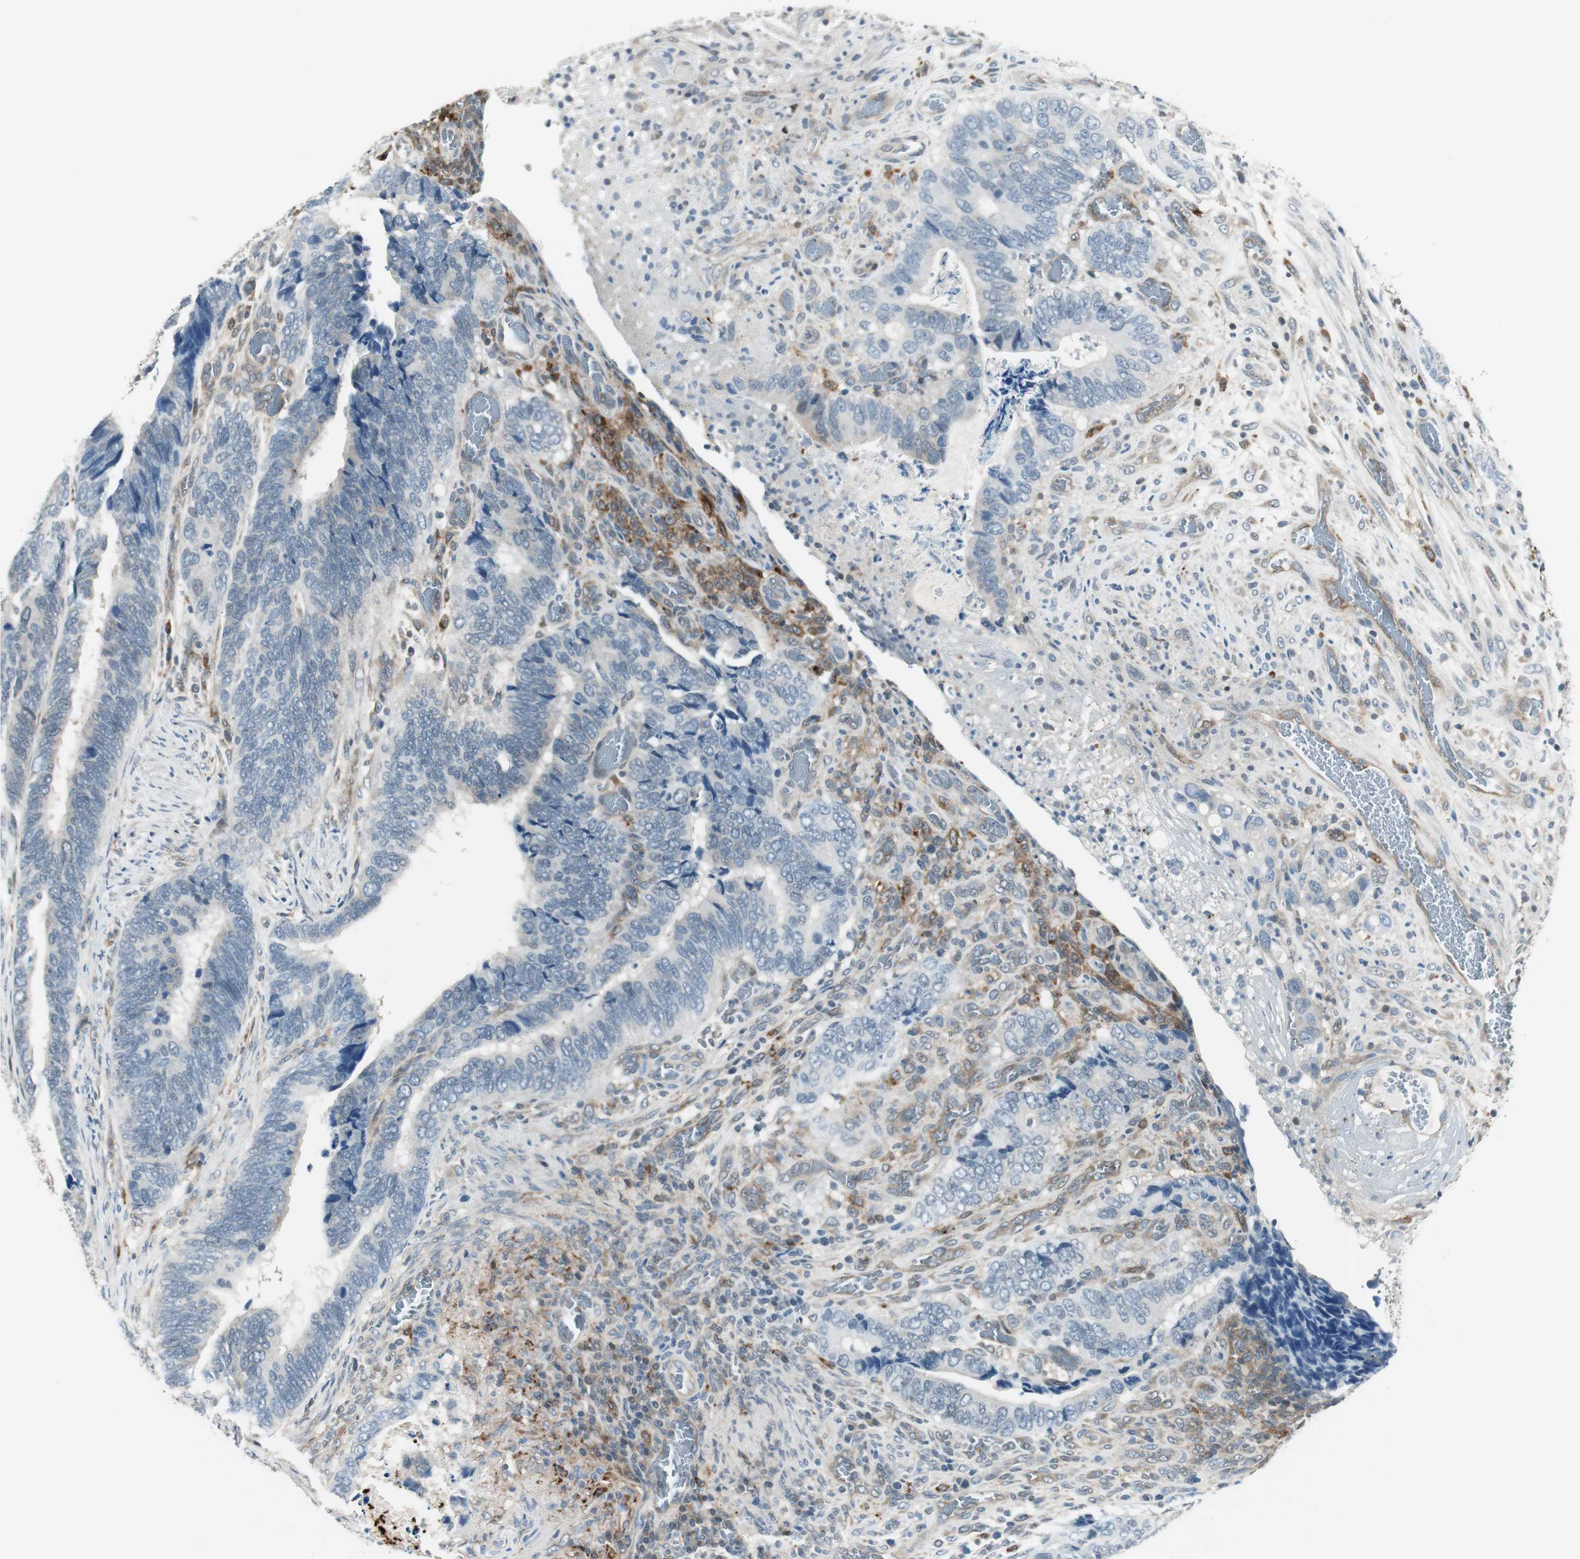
{"staining": {"intensity": "negative", "quantity": "none", "location": "none"}, "tissue": "colorectal cancer", "cell_type": "Tumor cells", "image_type": "cancer", "snomed": [{"axis": "morphology", "description": "Adenocarcinoma, NOS"}, {"axis": "topography", "description": "Colon"}], "caption": "This is a micrograph of immunohistochemistry (IHC) staining of adenocarcinoma (colorectal), which shows no expression in tumor cells.", "gene": "NCK1", "patient": {"sex": "male", "age": 72}}